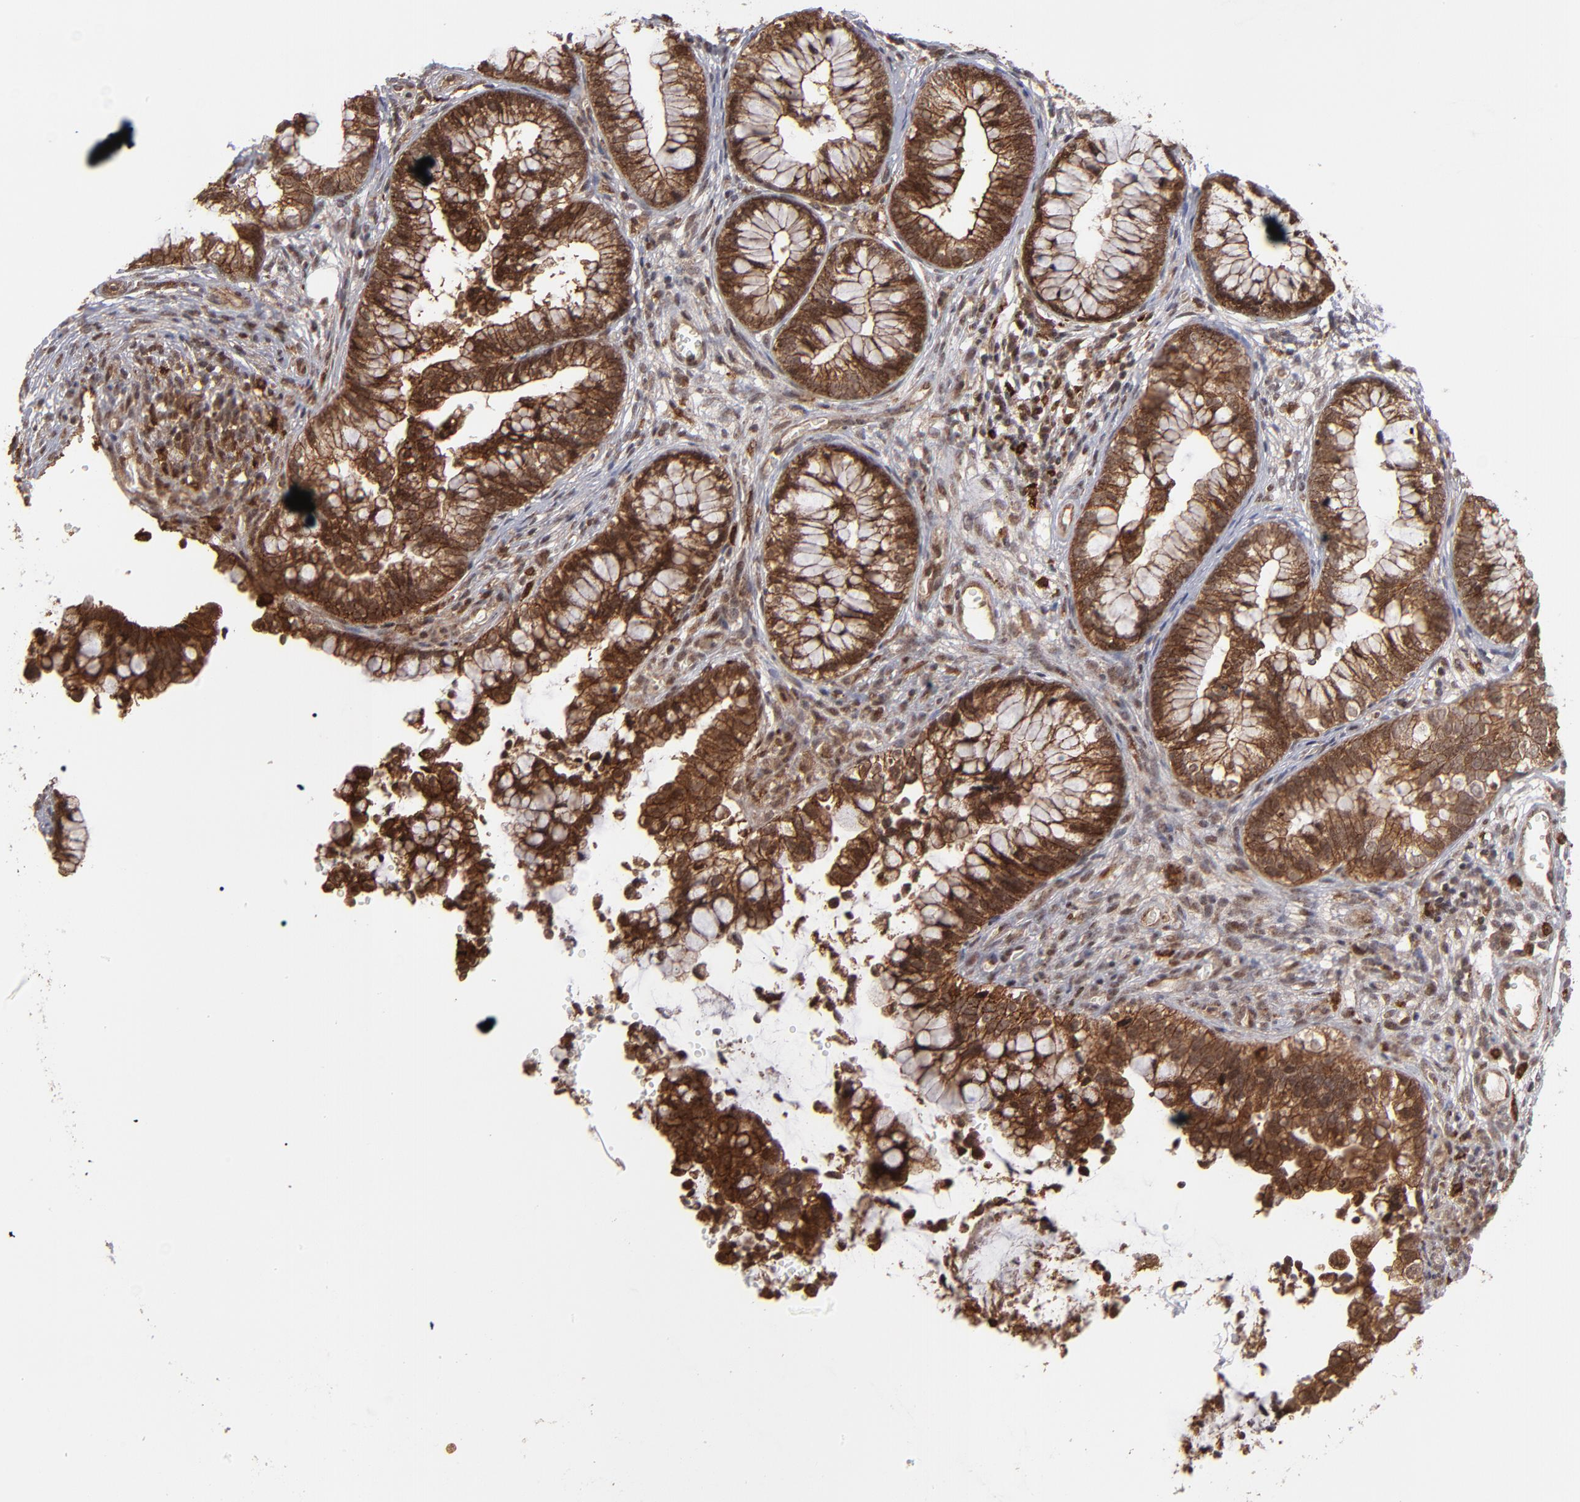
{"staining": {"intensity": "strong", "quantity": ">75%", "location": "cytoplasmic/membranous,nuclear"}, "tissue": "cervical cancer", "cell_type": "Tumor cells", "image_type": "cancer", "snomed": [{"axis": "morphology", "description": "Adenocarcinoma, NOS"}, {"axis": "topography", "description": "Cervix"}], "caption": "Immunohistochemistry (IHC) micrograph of cervical cancer stained for a protein (brown), which demonstrates high levels of strong cytoplasmic/membranous and nuclear staining in about >75% of tumor cells.", "gene": "RGS6", "patient": {"sex": "female", "age": 44}}